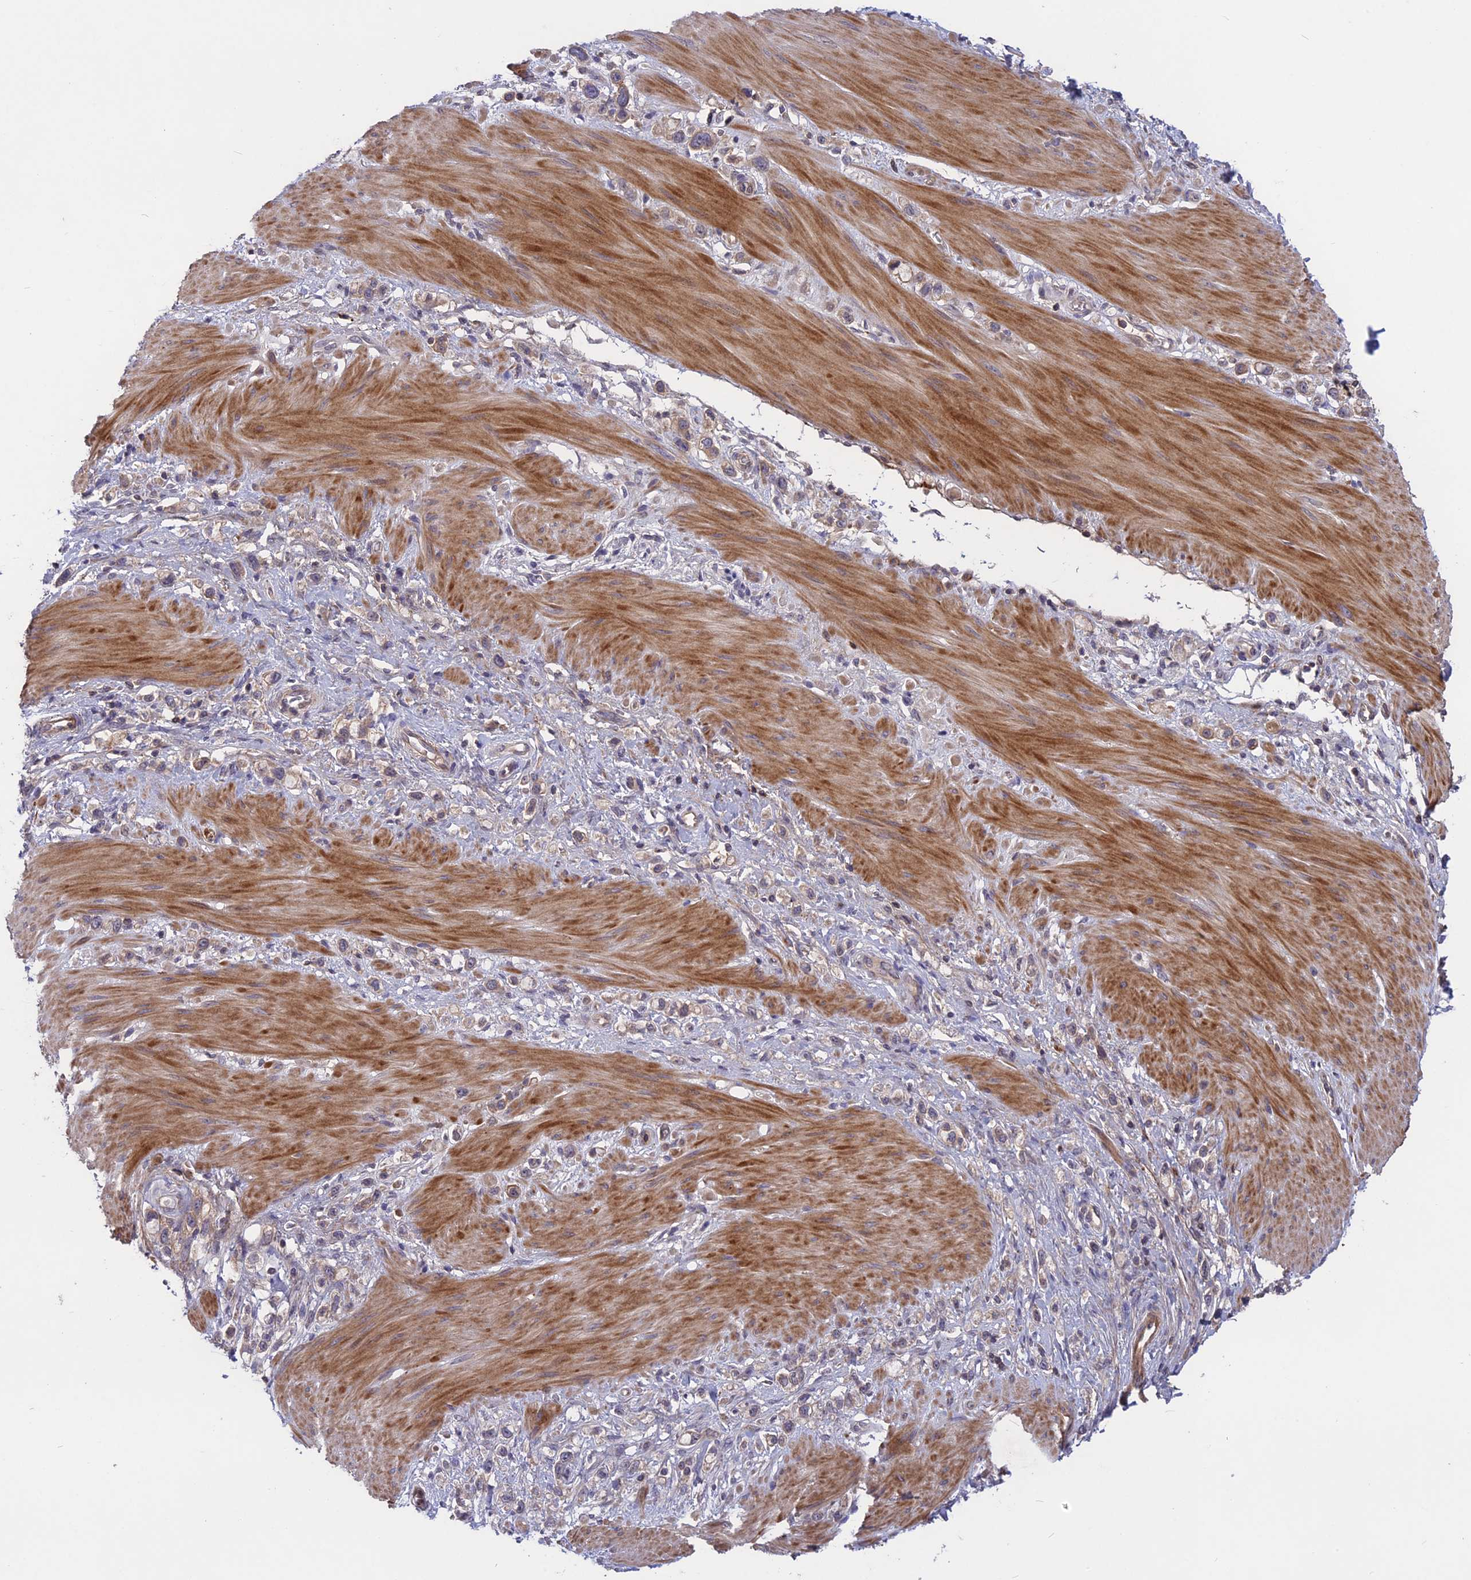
{"staining": {"intensity": "weak", "quantity": ">75%", "location": "cytoplasmic/membranous"}, "tissue": "stomach cancer", "cell_type": "Tumor cells", "image_type": "cancer", "snomed": [{"axis": "morphology", "description": "Adenocarcinoma, NOS"}, {"axis": "topography", "description": "Stomach"}], "caption": "This micrograph reveals immunohistochemistry (IHC) staining of stomach cancer (adenocarcinoma), with low weak cytoplasmic/membranous positivity in approximately >75% of tumor cells.", "gene": "ADO", "patient": {"sex": "female", "age": 65}}